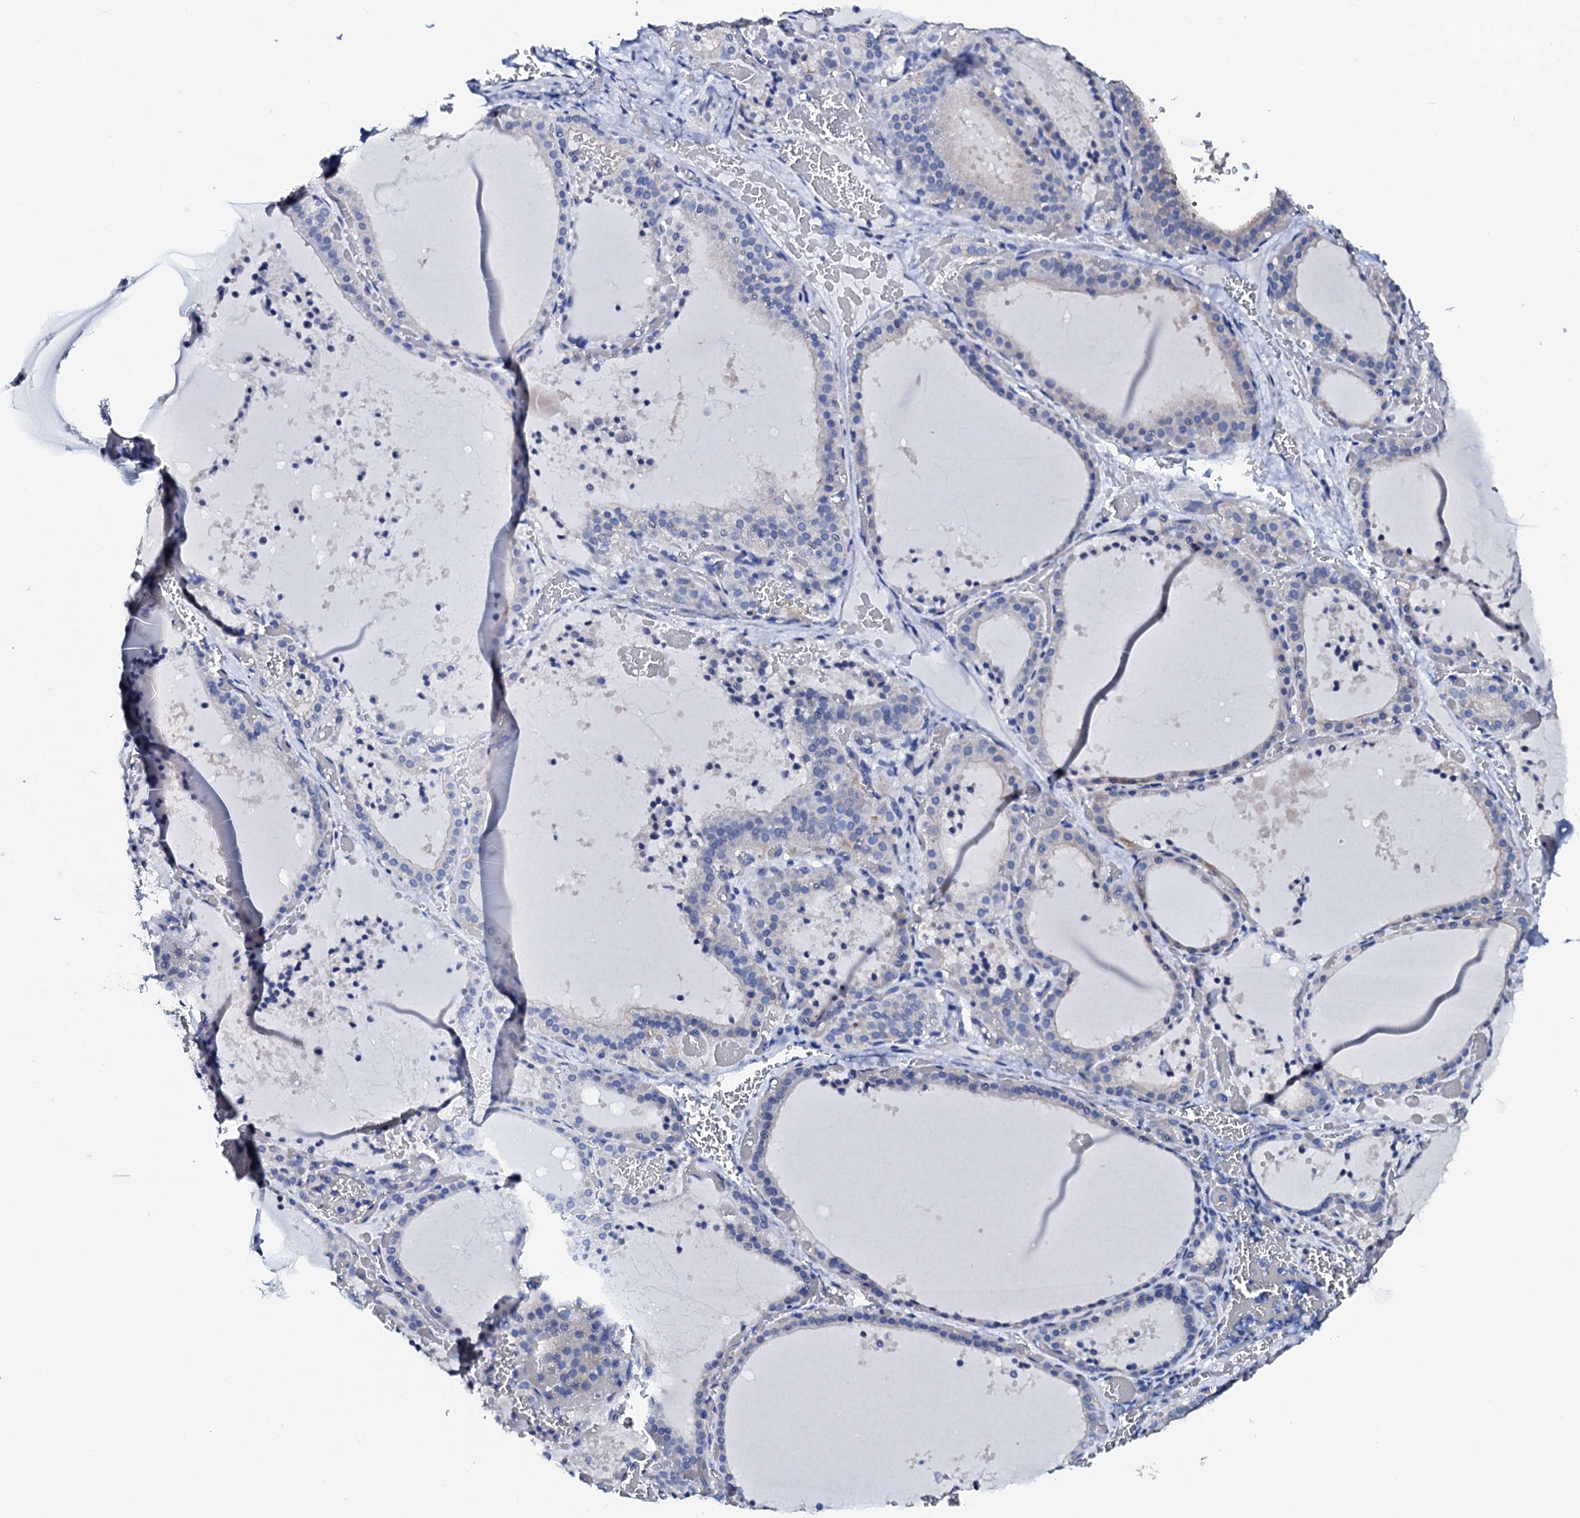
{"staining": {"intensity": "negative", "quantity": "none", "location": "none"}, "tissue": "thyroid gland", "cell_type": "Glandular cells", "image_type": "normal", "snomed": [{"axis": "morphology", "description": "Normal tissue, NOS"}, {"axis": "topography", "description": "Thyroid gland"}], "caption": "The image exhibits no staining of glandular cells in unremarkable thyroid gland.", "gene": "GYS2", "patient": {"sex": "female", "age": 39}}